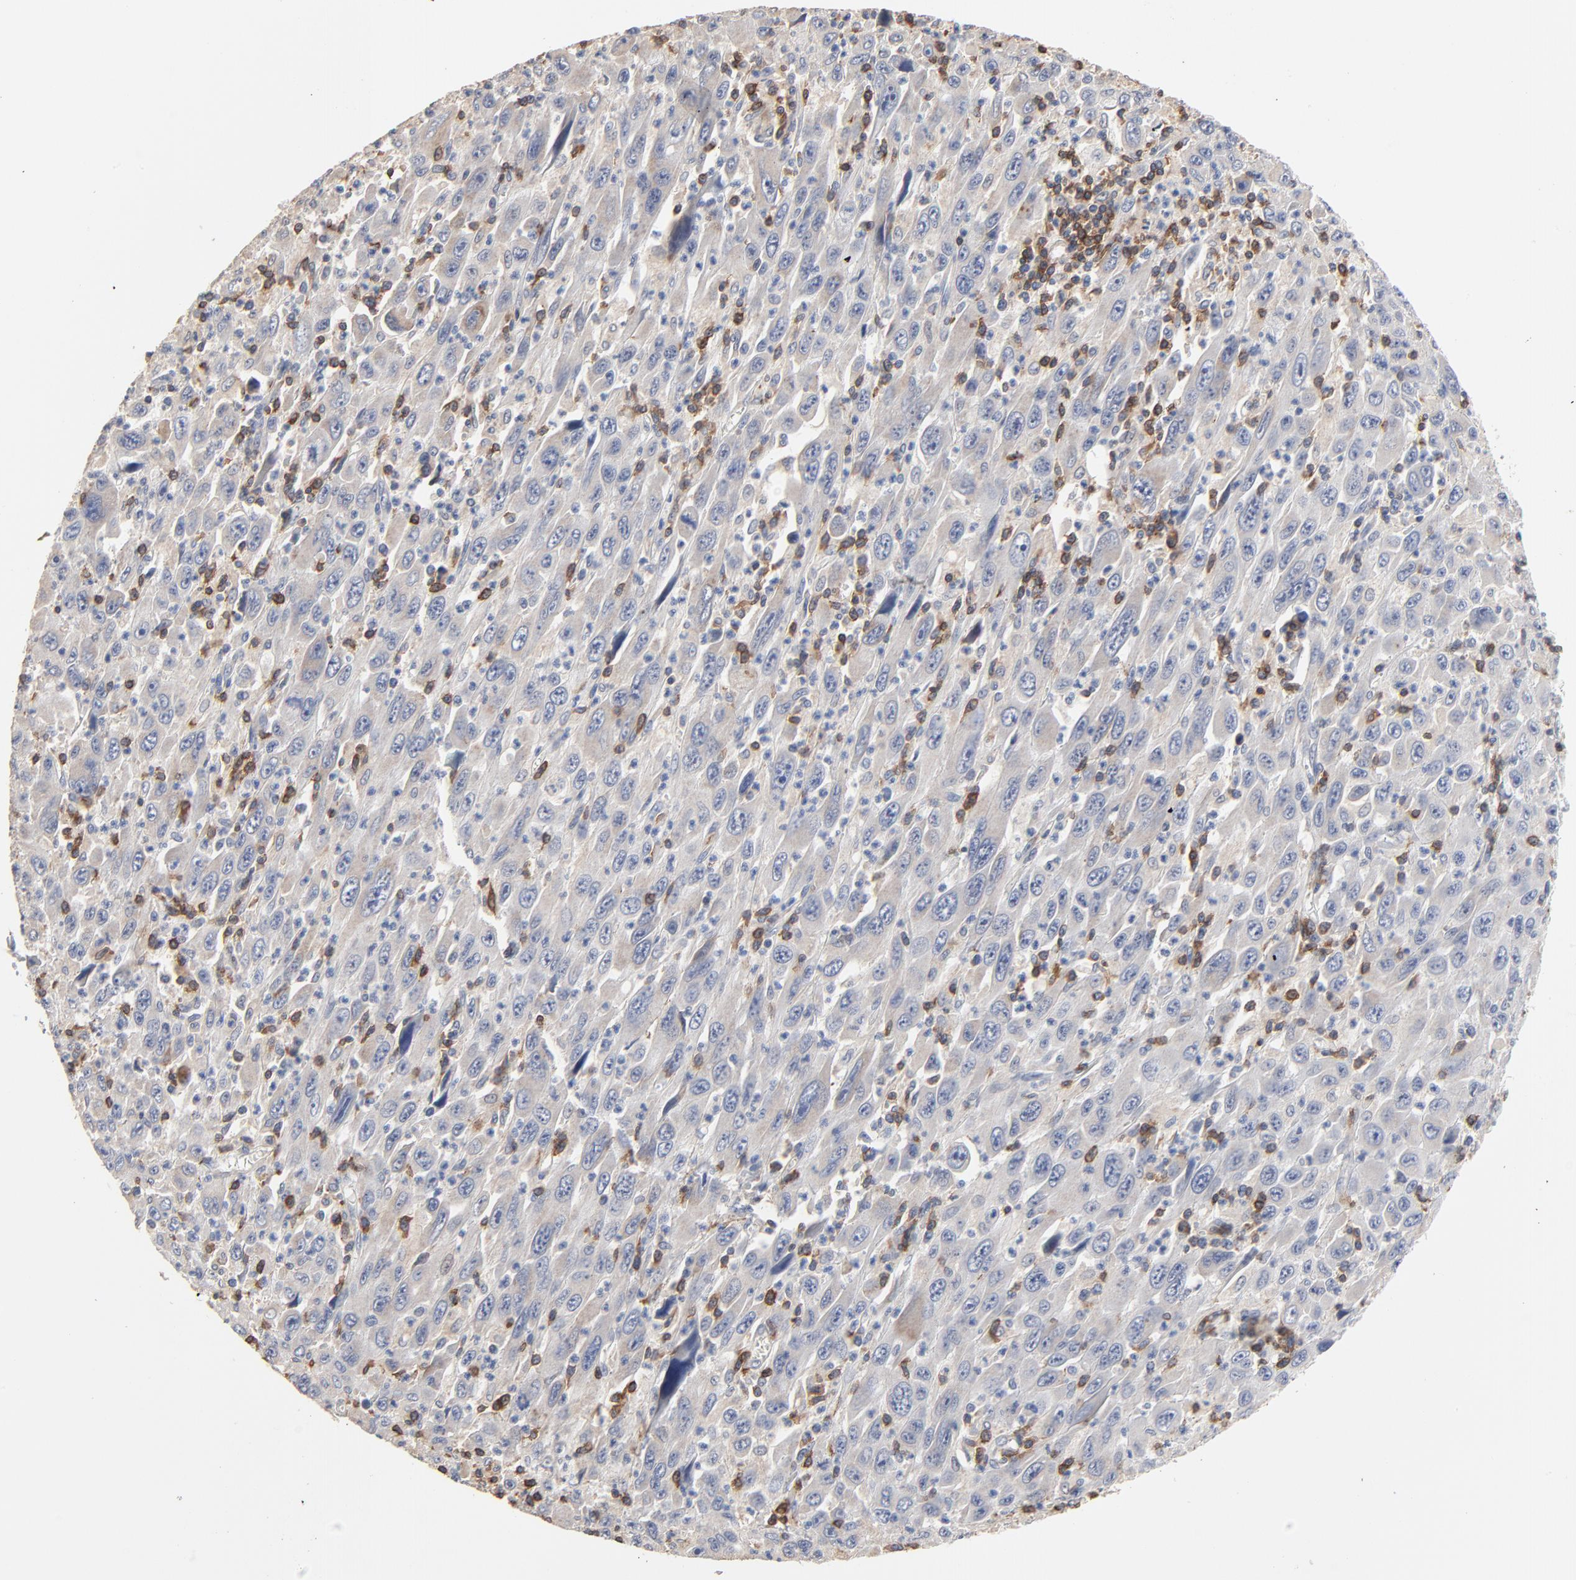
{"staining": {"intensity": "negative", "quantity": "none", "location": "none"}, "tissue": "melanoma", "cell_type": "Tumor cells", "image_type": "cancer", "snomed": [{"axis": "morphology", "description": "Malignant melanoma, Metastatic site"}, {"axis": "topography", "description": "Skin"}], "caption": "The photomicrograph reveals no staining of tumor cells in melanoma.", "gene": "SKAP1", "patient": {"sex": "female", "age": 56}}